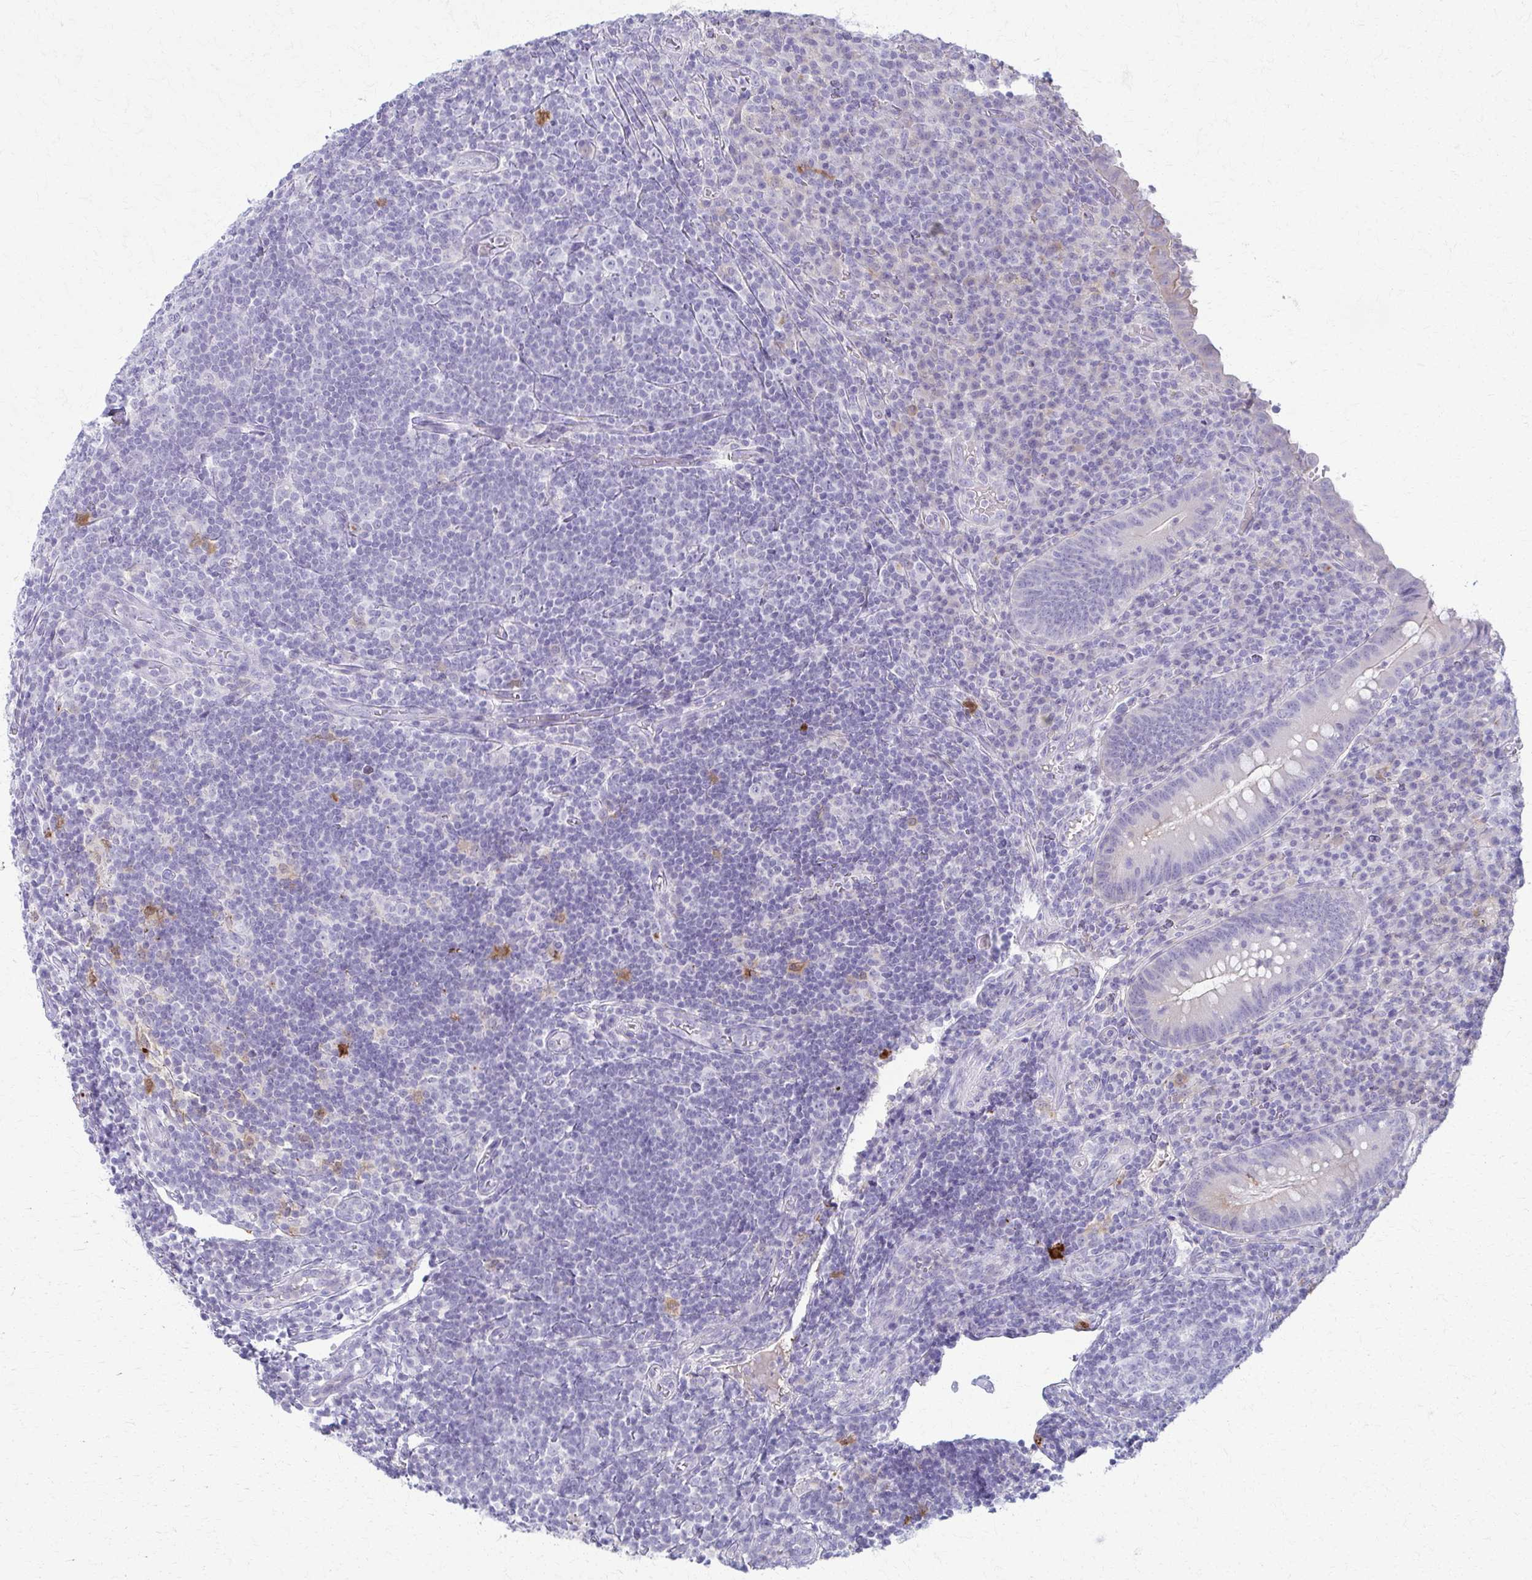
{"staining": {"intensity": "moderate", "quantity": "<25%", "location": "cytoplasmic/membranous"}, "tissue": "appendix", "cell_type": "Glandular cells", "image_type": "normal", "snomed": [{"axis": "morphology", "description": "Normal tissue, NOS"}, {"axis": "topography", "description": "Appendix"}], "caption": "About <25% of glandular cells in normal appendix show moderate cytoplasmic/membranous protein staining as visualized by brown immunohistochemical staining.", "gene": "ENSG00000275249", "patient": {"sex": "male", "age": 18}}